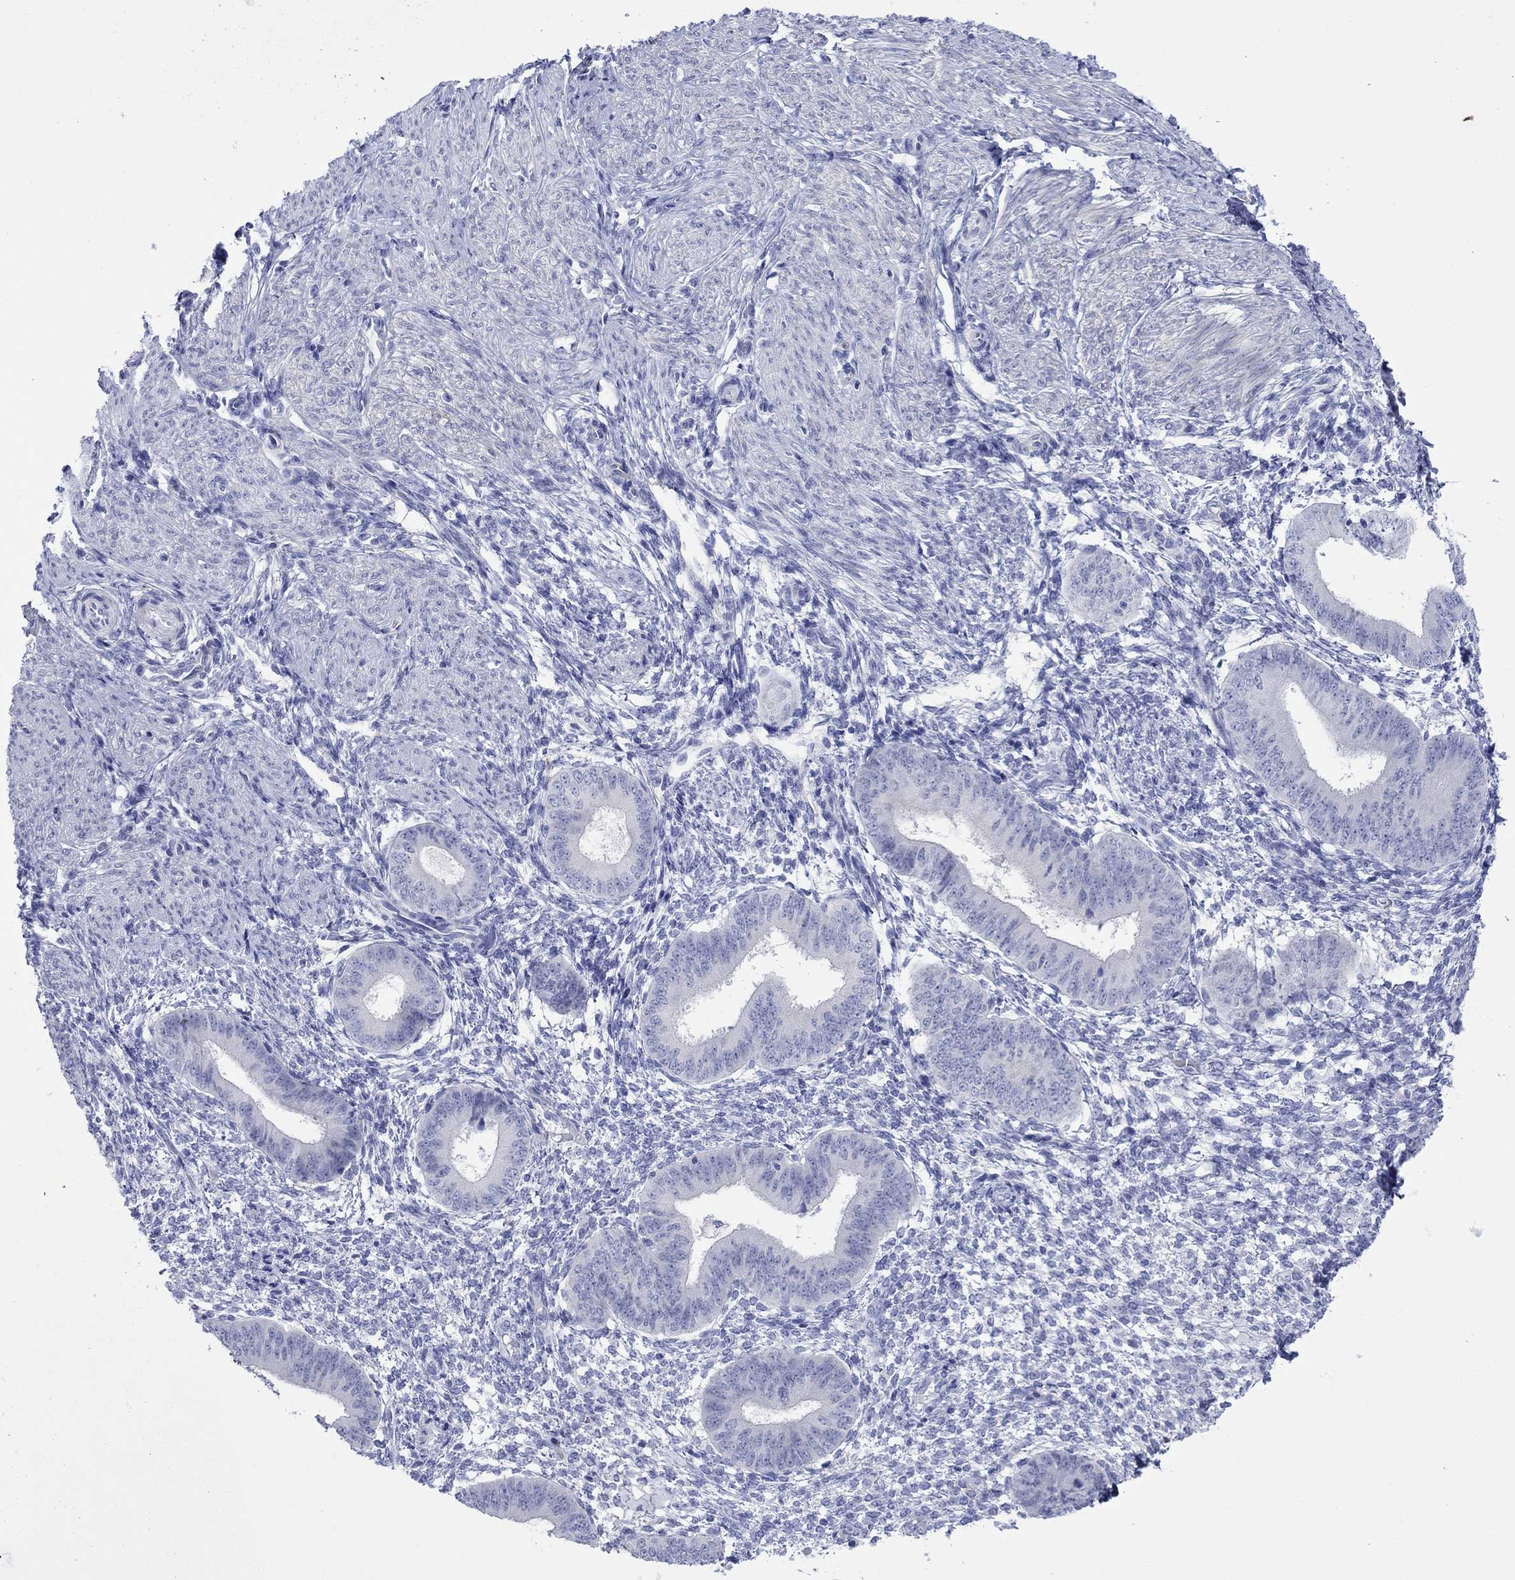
{"staining": {"intensity": "negative", "quantity": "none", "location": "none"}, "tissue": "endometrium", "cell_type": "Cells in endometrial stroma", "image_type": "normal", "snomed": [{"axis": "morphology", "description": "Normal tissue, NOS"}, {"axis": "topography", "description": "Endometrium"}], "caption": "A high-resolution image shows IHC staining of unremarkable endometrium, which reveals no significant positivity in cells in endometrial stroma. The staining was performed using DAB to visualize the protein expression in brown, while the nuclei were stained in blue with hematoxylin (Magnification: 20x).", "gene": "MLANA", "patient": {"sex": "female", "age": 47}}